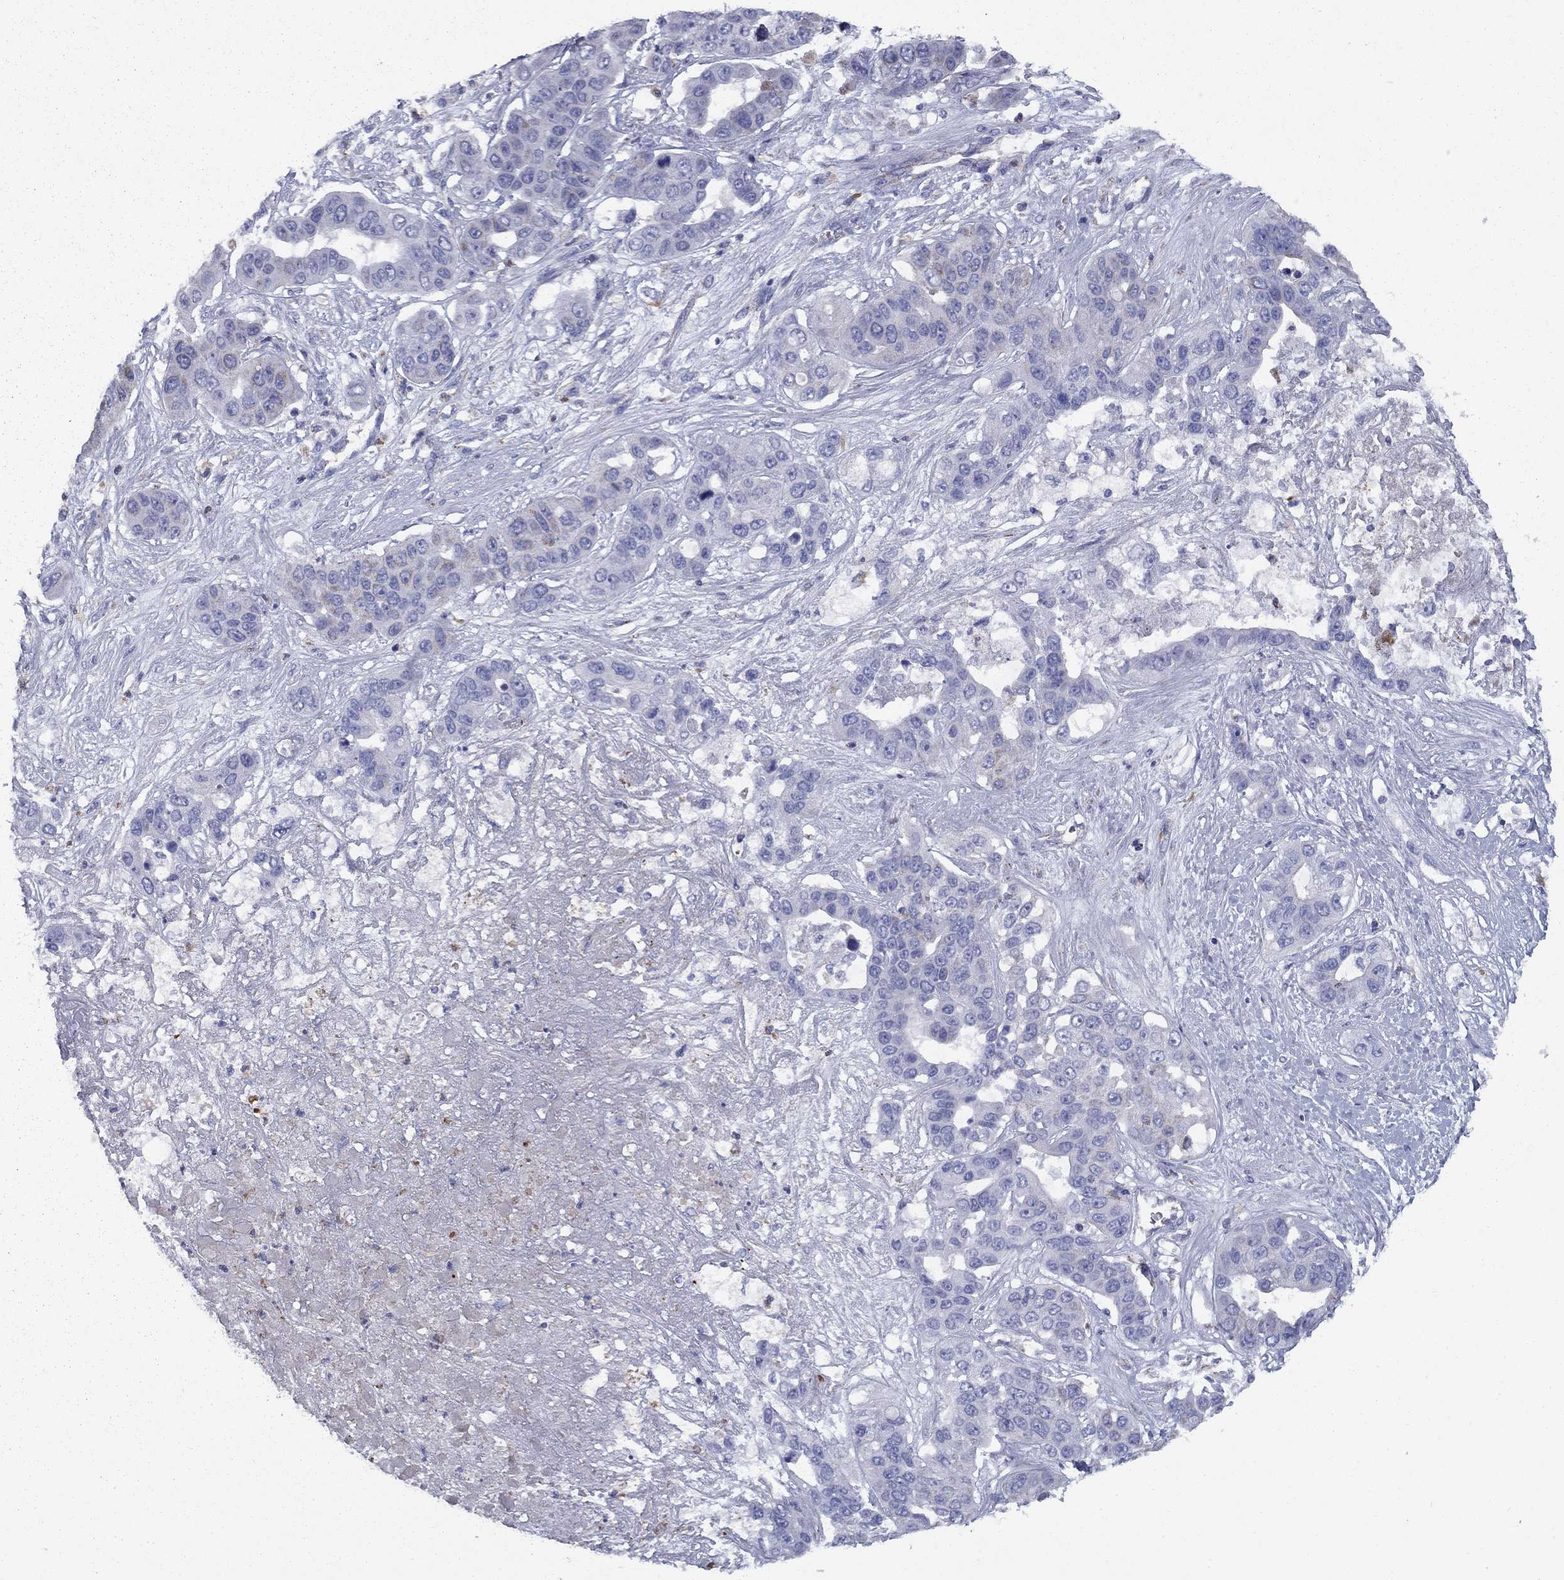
{"staining": {"intensity": "moderate", "quantity": "<25%", "location": "cytoplasmic/membranous"}, "tissue": "liver cancer", "cell_type": "Tumor cells", "image_type": "cancer", "snomed": [{"axis": "morphology", "description": "Cholangiocarcinoma"}, {"axis": "topography", "description": "Liver"}], "caption": "Liver cholangiocarcinoma was stained to show a protein in brown. There is low levels of moderate cytoplasmic/membranous staining in approximately <25% of tumor cells.", "gene": "NDUFA4L2", "patient": {"sex": "female", "age": 52}}